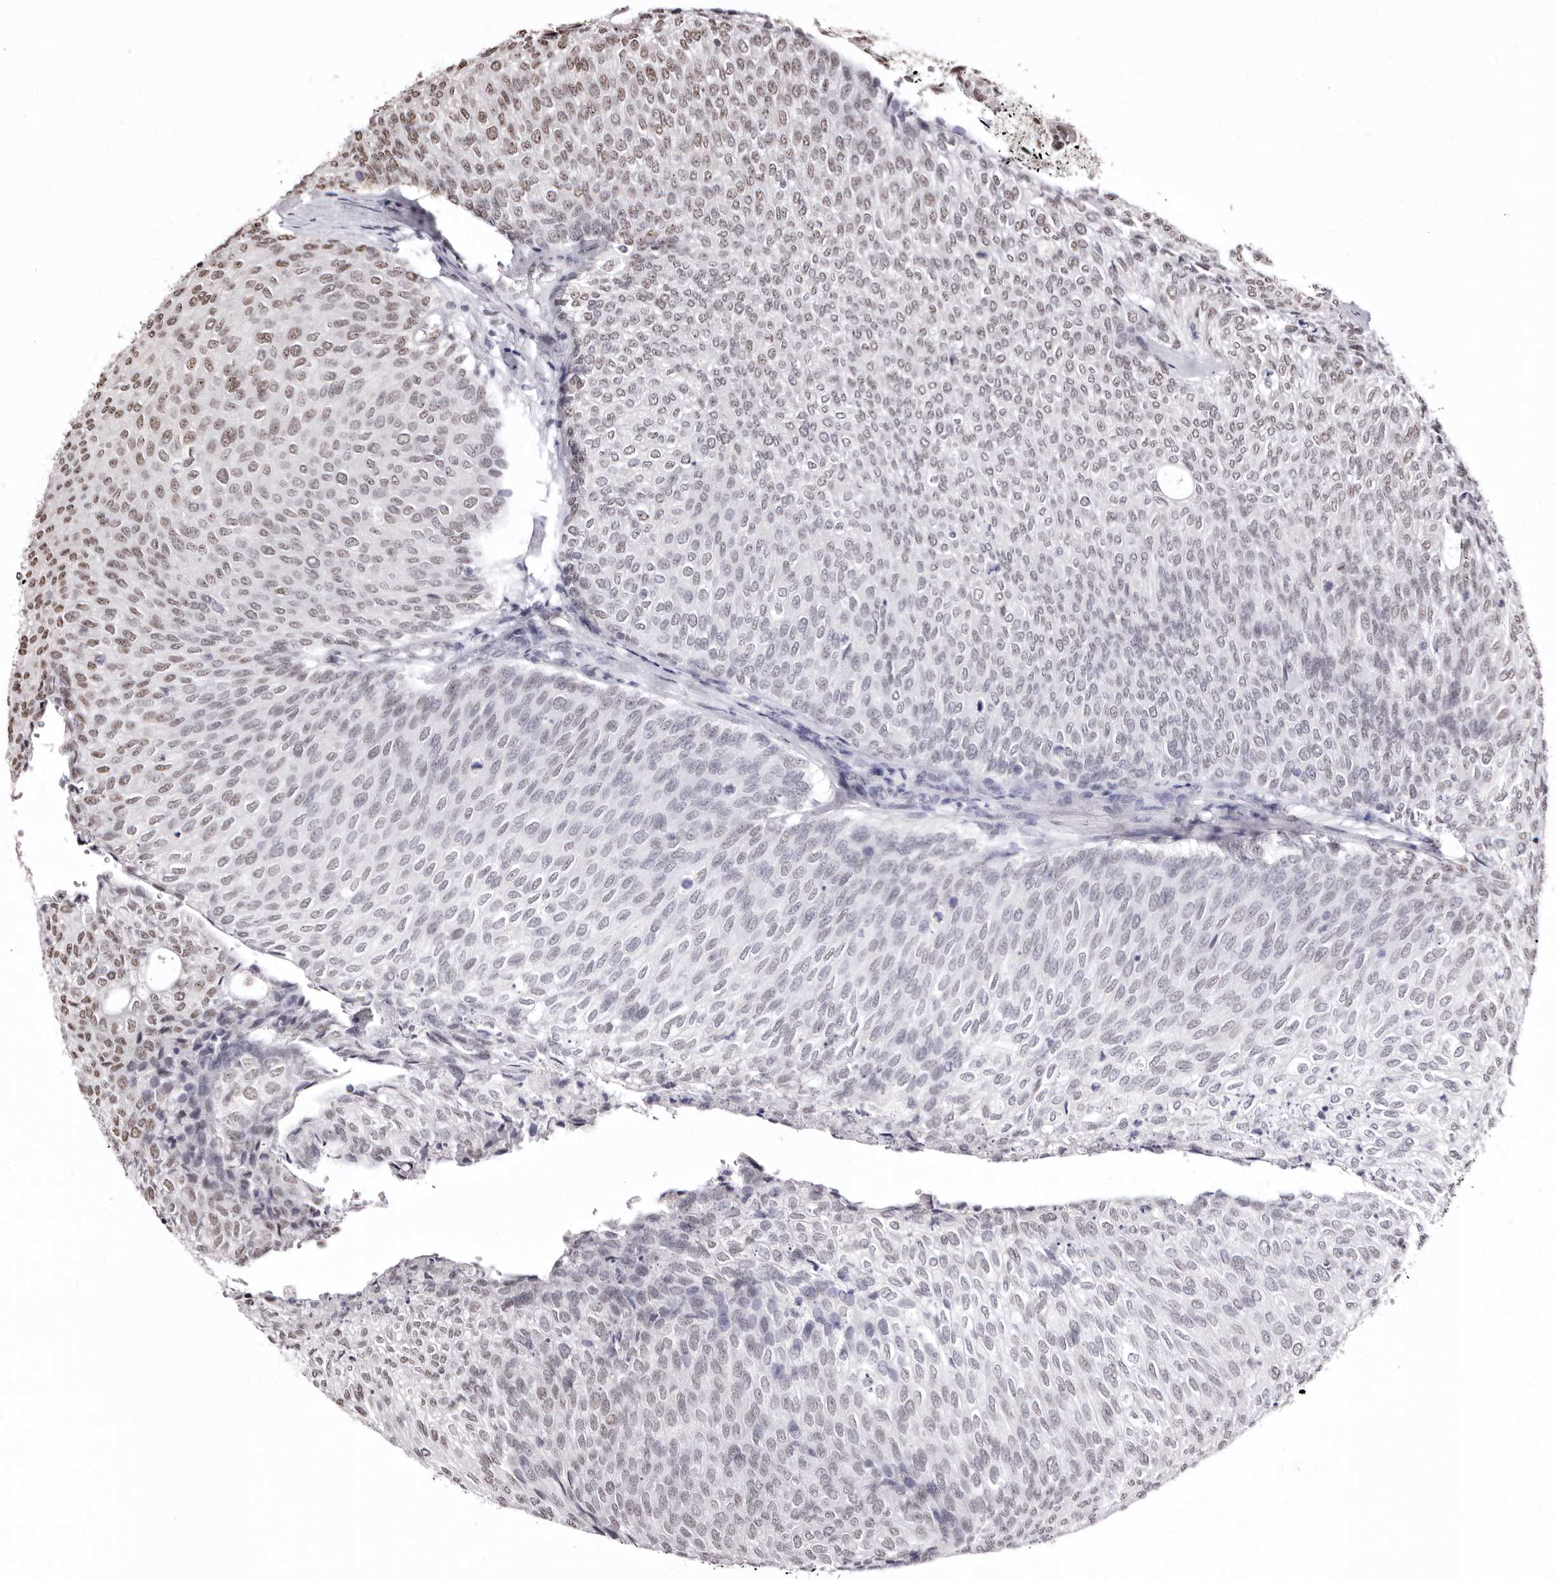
{"staining": {"intensity": "weak", "quantity": "<25%", "location": "nuclear"}, "tissue": "urothelial cancer", "cell_type": "Tumor cells", "image_type": "cancer", "snomed": [{"axis": "morphology", "description": "Urothelial carcinoma, Low grade"}, {"axis": "topography", "description": "Urinary bladder"}], "caption": "Micrograph shows no protein positivity in tumor cells of low-grade urothelial carcinoma tissue.", "gene": "ANAPC11", "patient": {"sex": "female", "age": 79}}